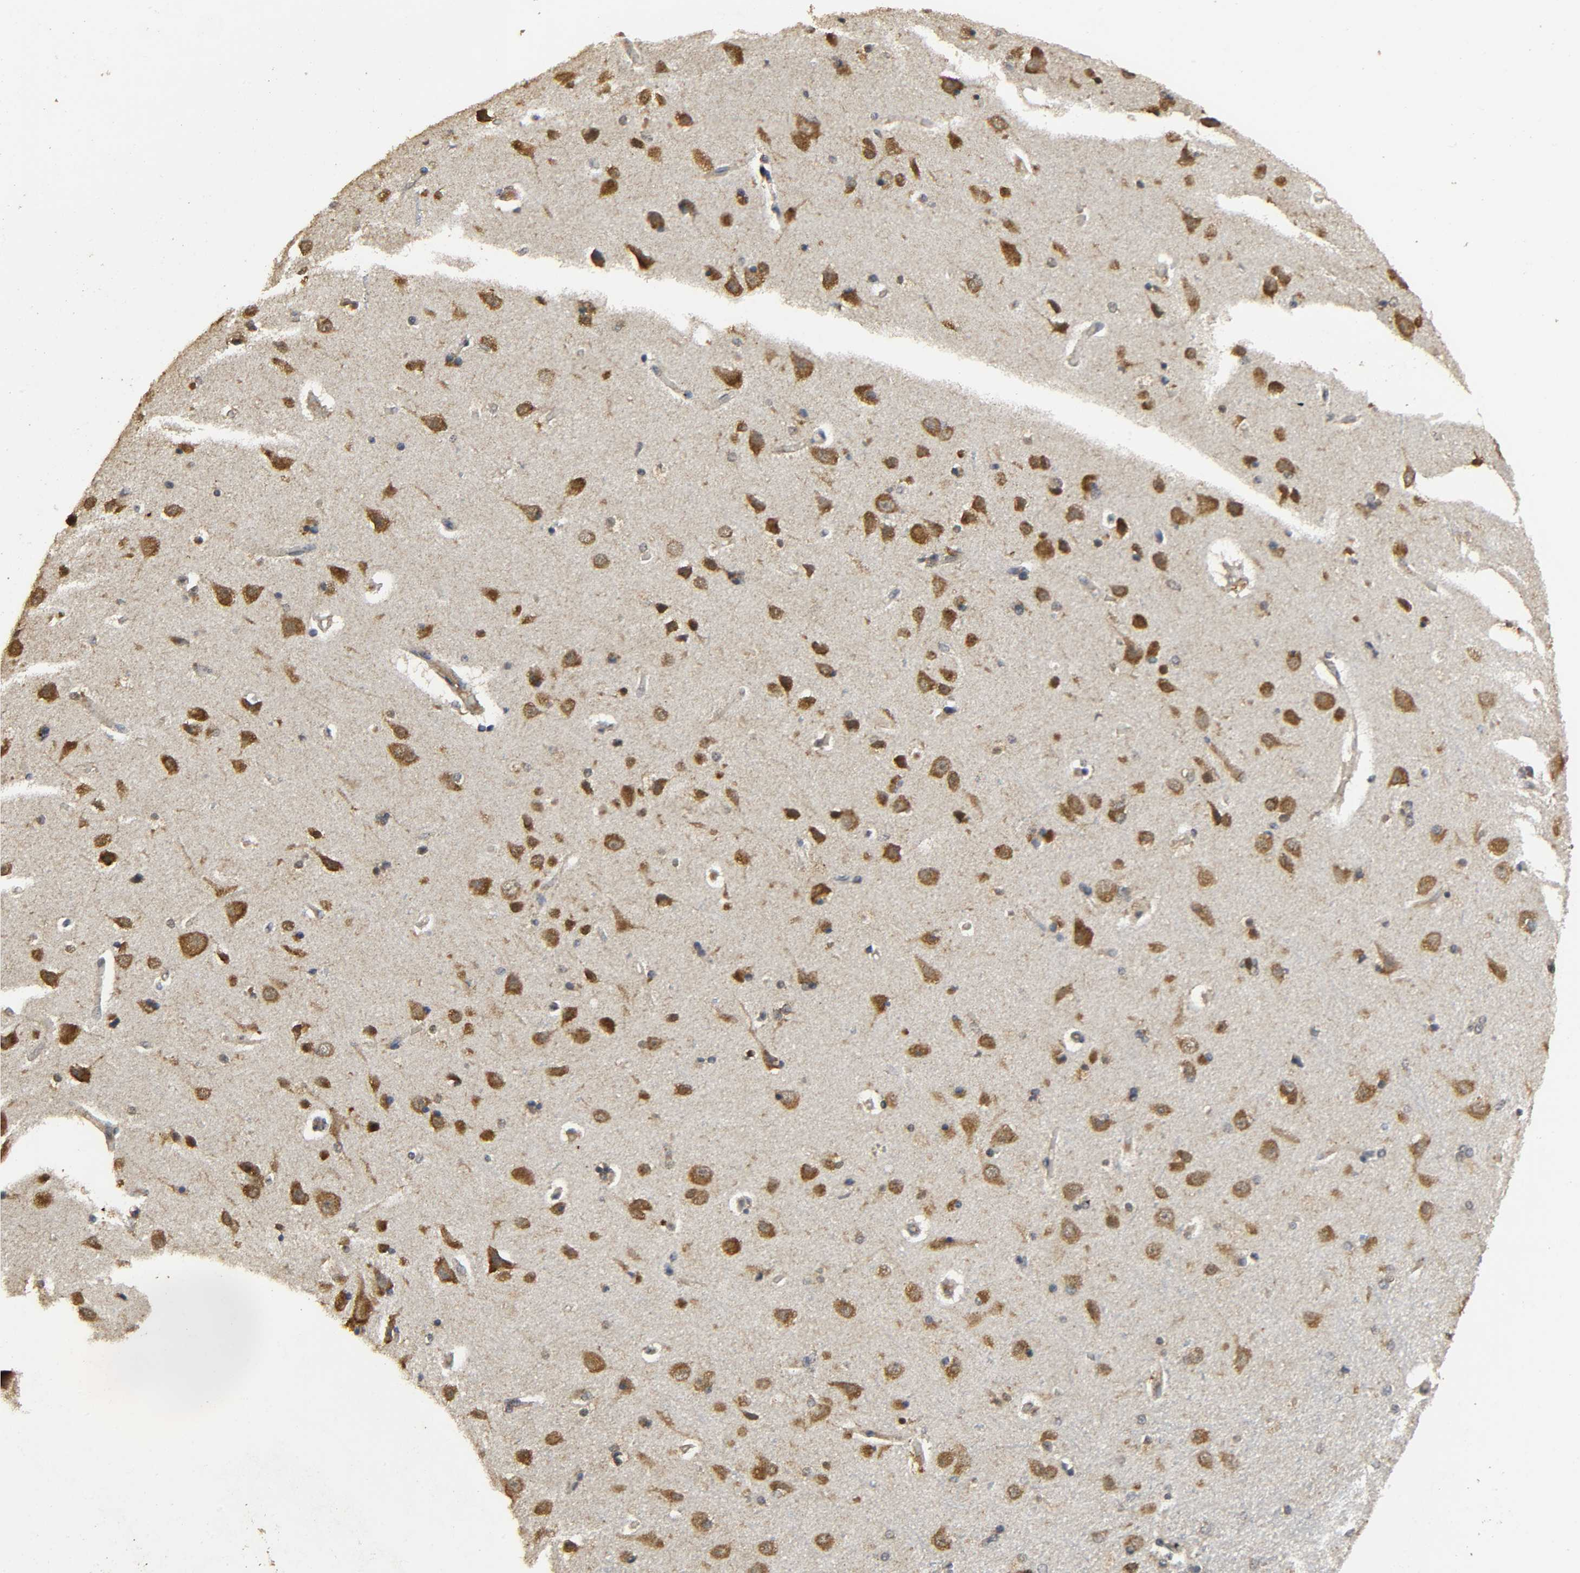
{"staining": {"intensity": "moderate", "quantity": ">75%", "location": "cytoplasmic/membranous"}, "tissue": "cerebral cortex", "cell_type": "Endothelial cells", "image_type": "normal", "snomed": [{"axis": "morphology", "description": "Normal tissue, NOS"}, {"axis": "topography", "description": "Cerebral cortex"}], "caption": "Endothelial cells exhibit medium levels of moderate cytoplasmic/membranous staining in about >75% of cells in benign human cerebral cortex. (IHC, brightfield microscopy, high magnification).", "gene": "DDX6", "patient": {"sex": "male", "age": 62}}